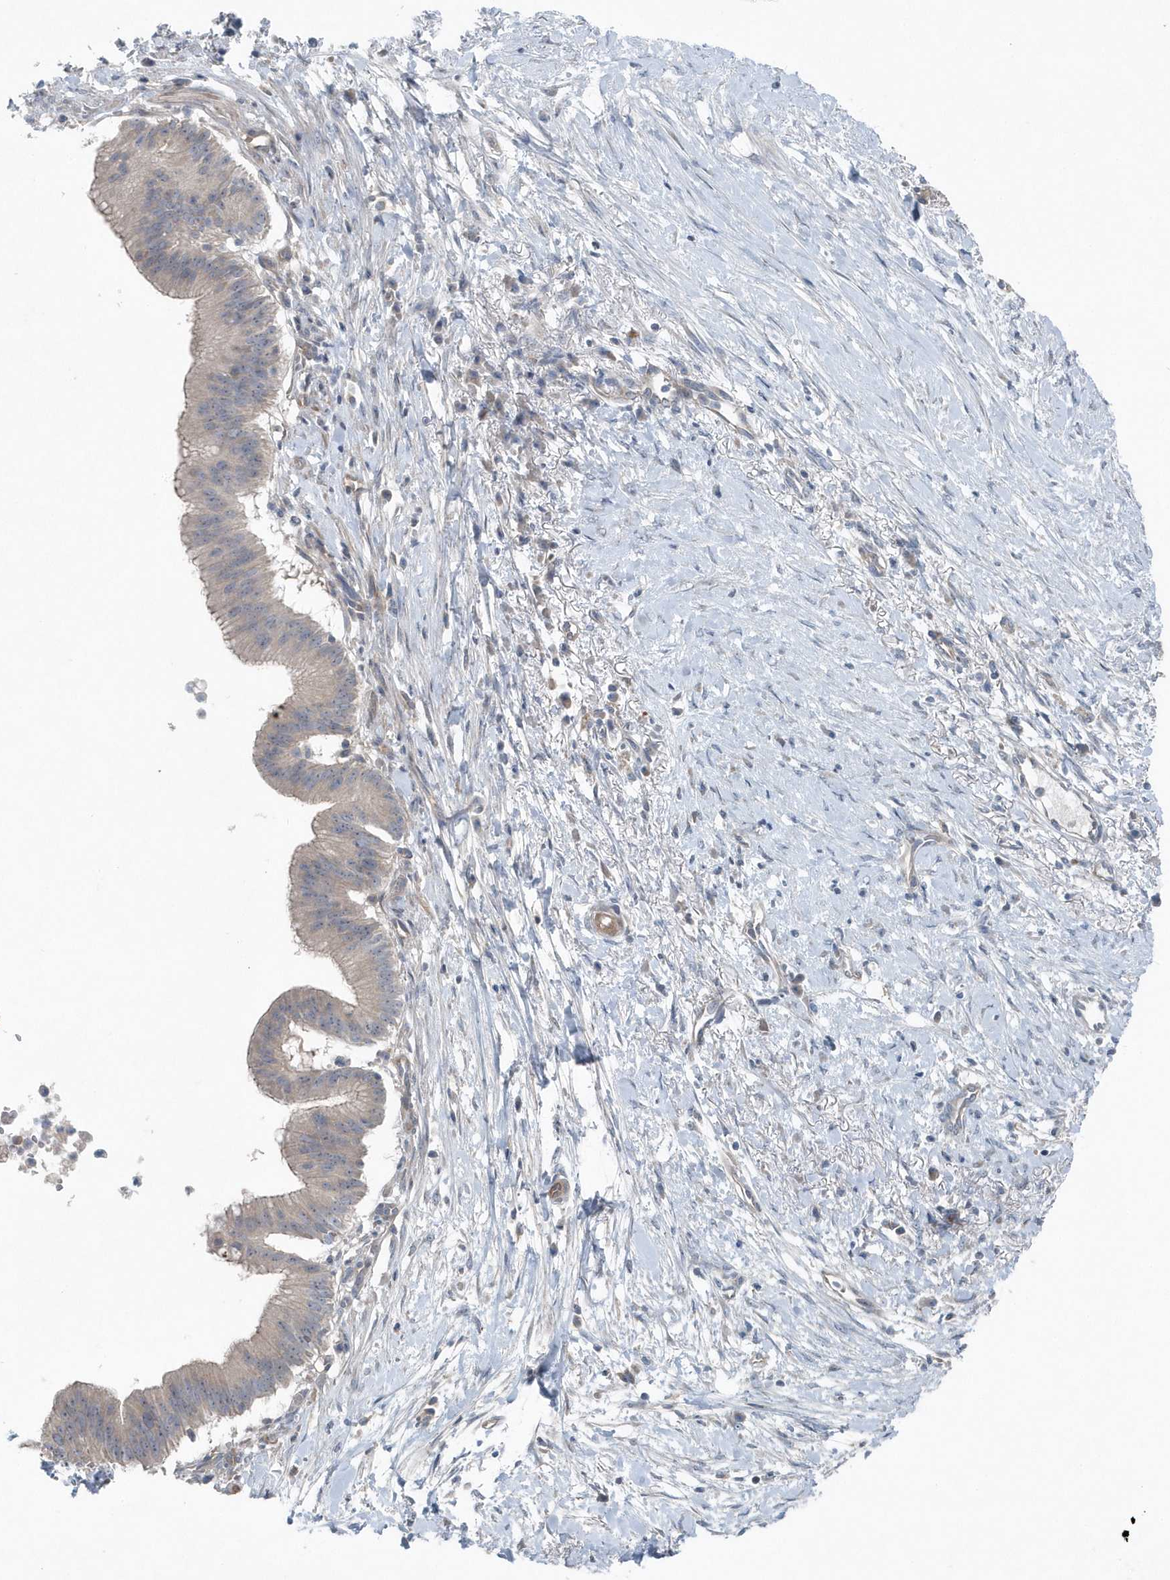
{"staining": {"intensity": "negative", "quantity": "none", "location": "none"}, "tissue": "pancreatic cancer", "cell_type": "Tumor cells", "image_type": "cancer", "snomed": [{"axis": "morphology", "description": "Adenocarcinoma, NOS"}, {"axis": "topography", "description": "Pancreas"}], "caption": "An immunohistochemistry image of pancreatic cancer is shown. There is no staining in tumor cells of pancreatic cancer. (DAB immunohistochemistry with hematoxylin counter stain).", "gene": "MCC", "patient": {"sex": "male", "age": 68}}